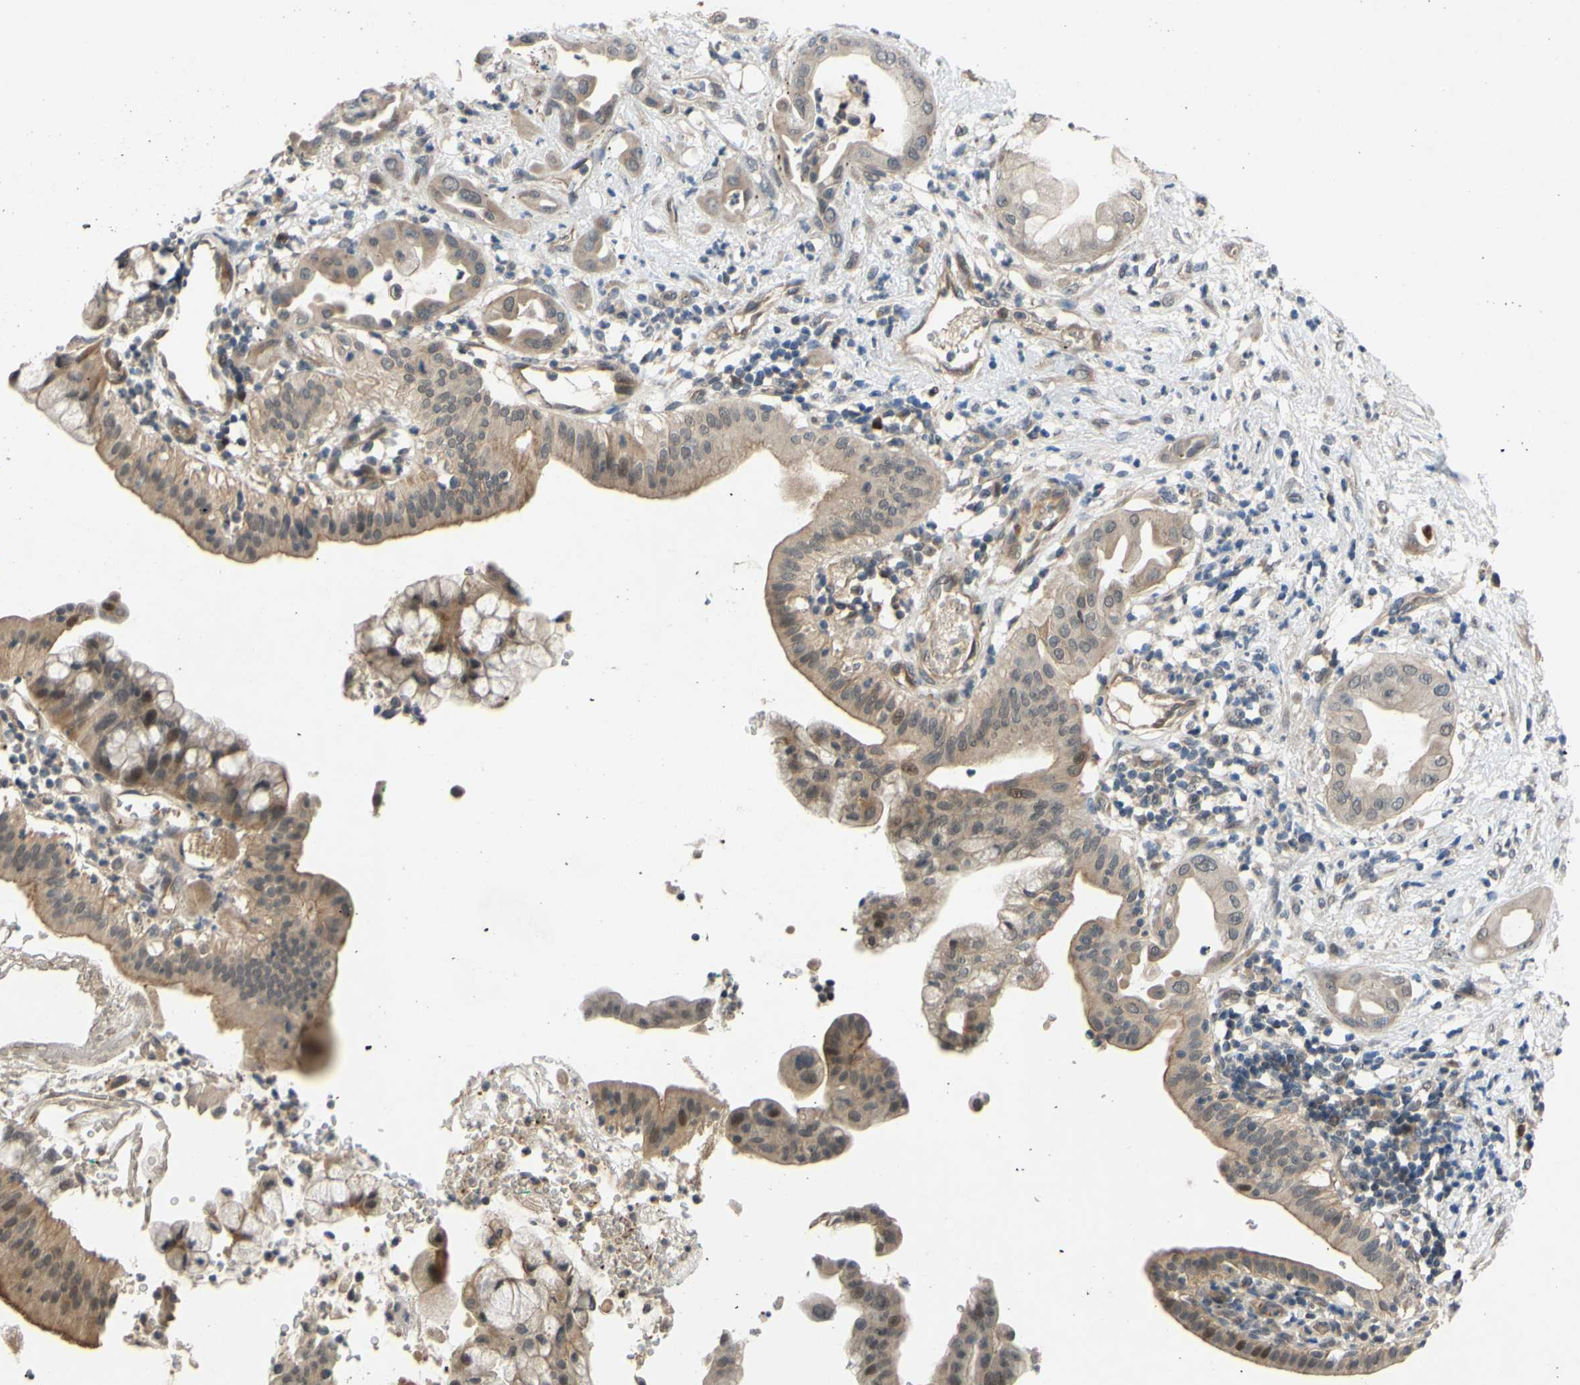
{"staining": {"intensity": "weak", "quantity": ">75%", "location": "cytoplasmic/membranous"}, "tissue": "pancreatic cancer", "cell_type": "Tumor cells", "image_type": "cancer", "snomed": [{"axis": "morphology", "description": "Adenocarcinoma, NOS"}, {"axis": "morphology", "description": "Adenocarcinoma, metastatic, NOS"}, {"axis": "topography", "description": "Lymph node"}, {"axis": "topography", "description": "Pancreas"}, {"axis": "topography", "description": "Duodenum"}], "caption": "Immunohistochemical staining of metastatic adenocarcinoma (pancreatic) displays weak cytoplasmic/membranous protein positivity in about >75% of tumor cells.", "gene": "ALK", "patient": {"sex": "female", "age": 64}}